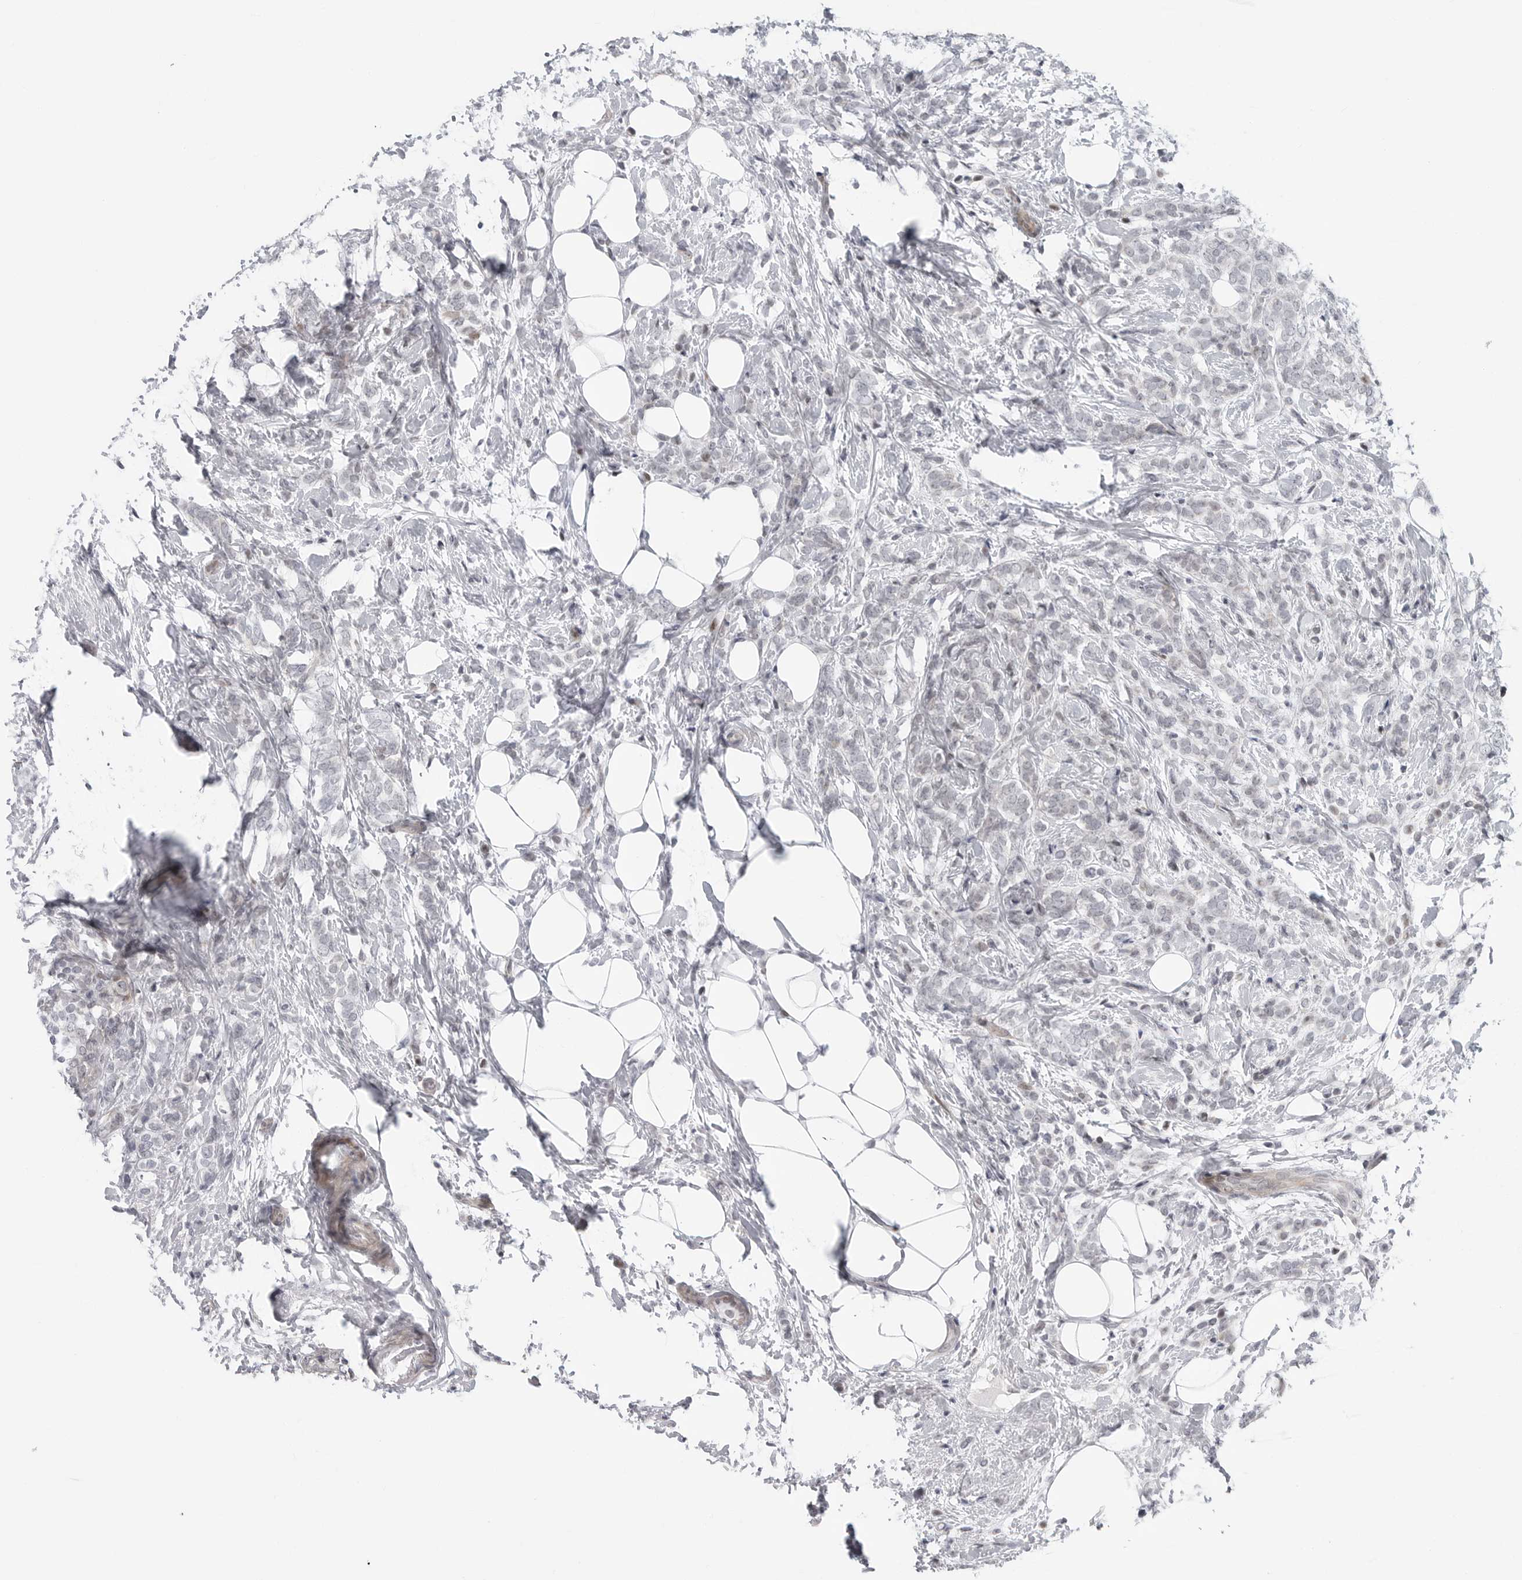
{"staining": {"intensity": "negative", "quantity": "none", "location": "none"}, "tissue": "breast cancer", "cell_type": "Tumor cells", "image_type": "cancer", "snomed": [{"axis": "morphology", "description": "Lobular carcinoma"}, {"axis": "topography", "description": "Breast"}], "caption": "Immunohistochemical staining of lobular carcinoma (breast) displays no significant staining in tumor cells.", "gene": "FAM135B", "patient": {"sex": "female", "age": 50}}